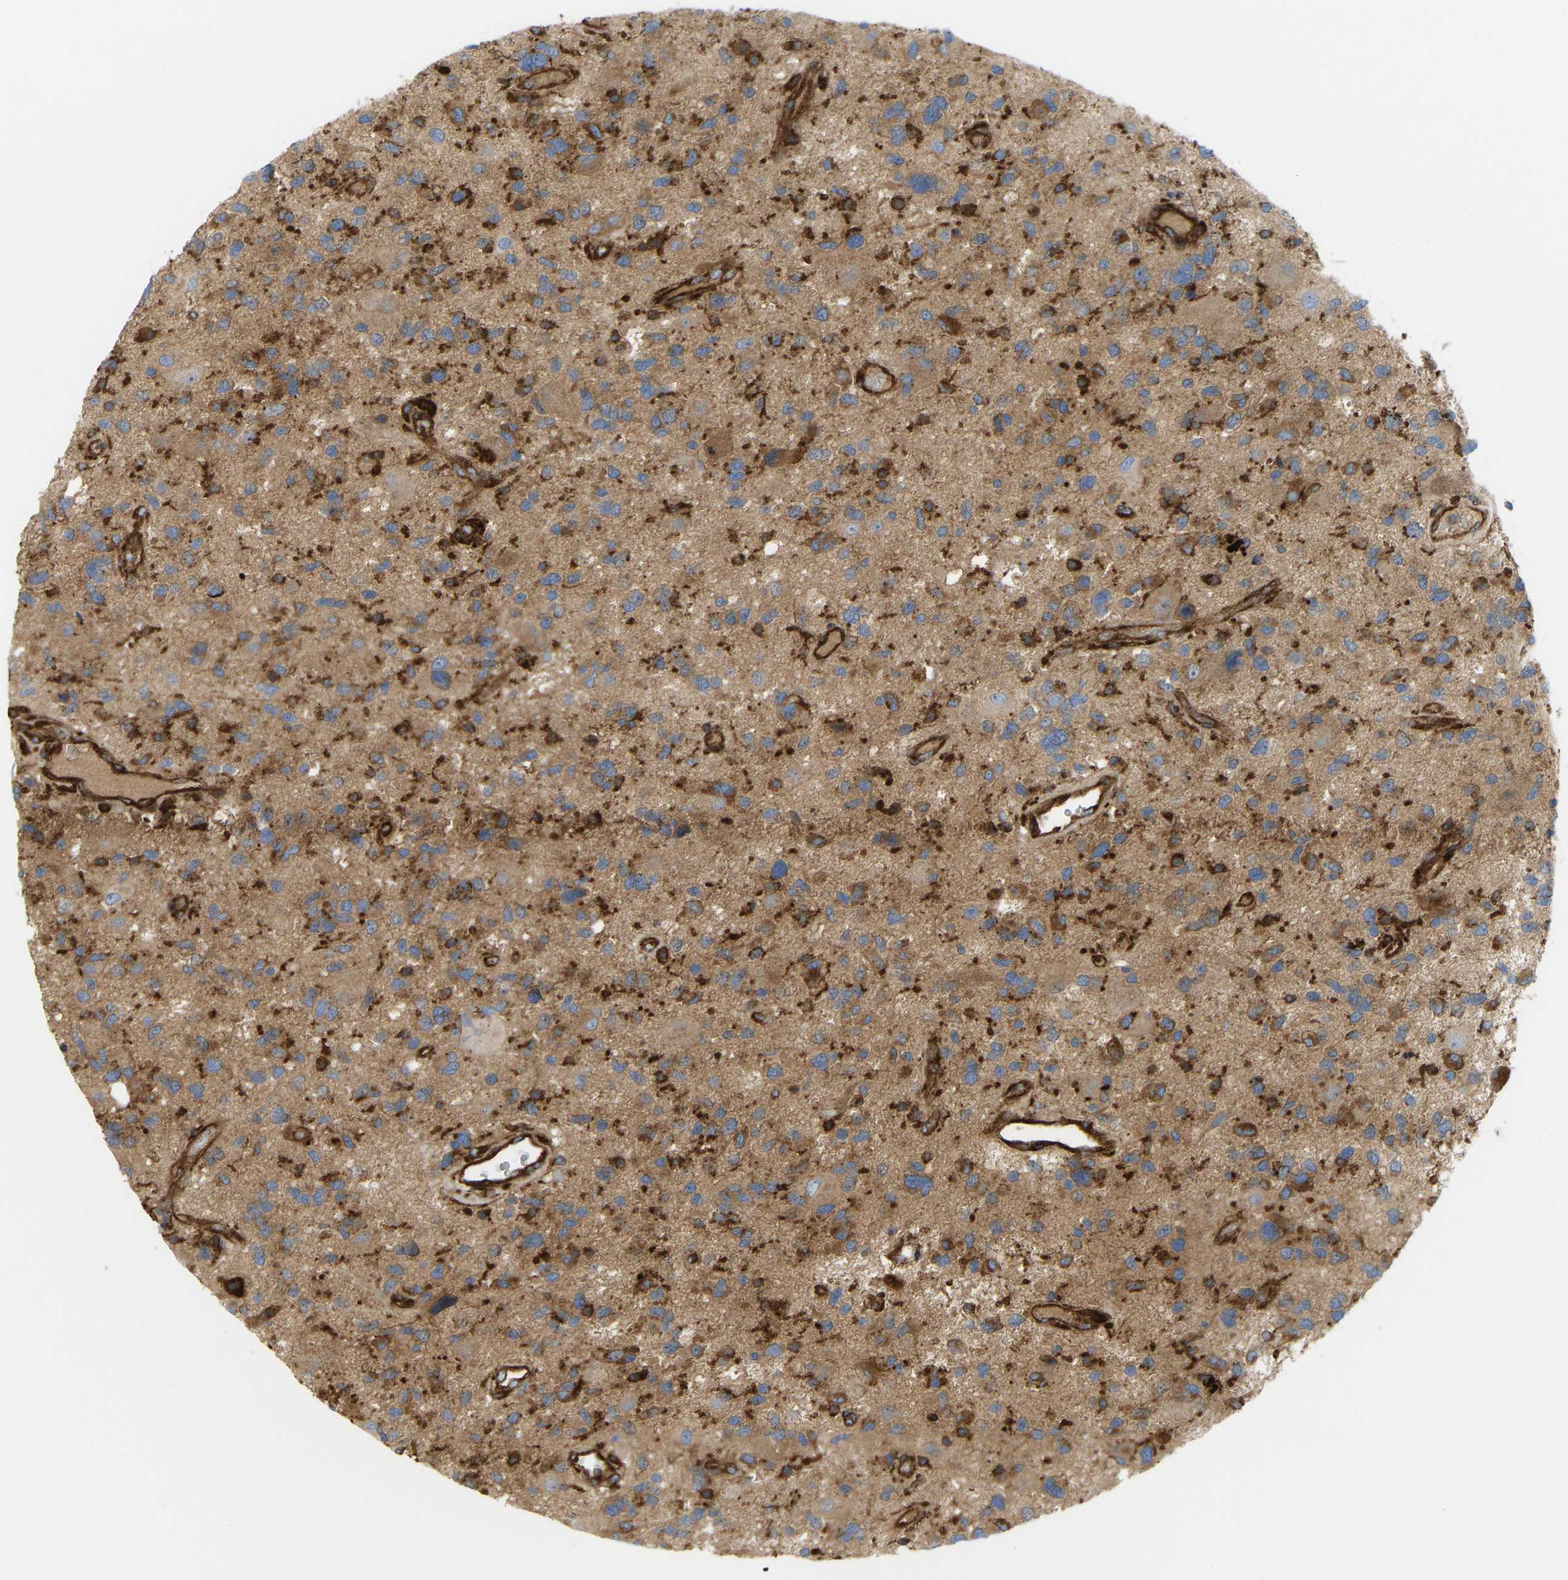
{"staining": {"intensity": "moderate", "quantity": "<25%", "location": "cytoplasmic/membranous"}, "tissue": "glioma", "cell_type": "Tumor cells", "image_type": "cancer", "snomed": [{"axis": "morphology", "description": "Glioma, malignant, High grade"}, {"axis": "topography", "description": "Brain"}], "caption": "Malignant high-grade glioma was stained to show a protein in brown. There is low levels of moderate cytoplasmic/membranous expression in approximately <25% of tumor cells.", "gene": "PICALM", "patient": {"sex": "male", "age": 33}}